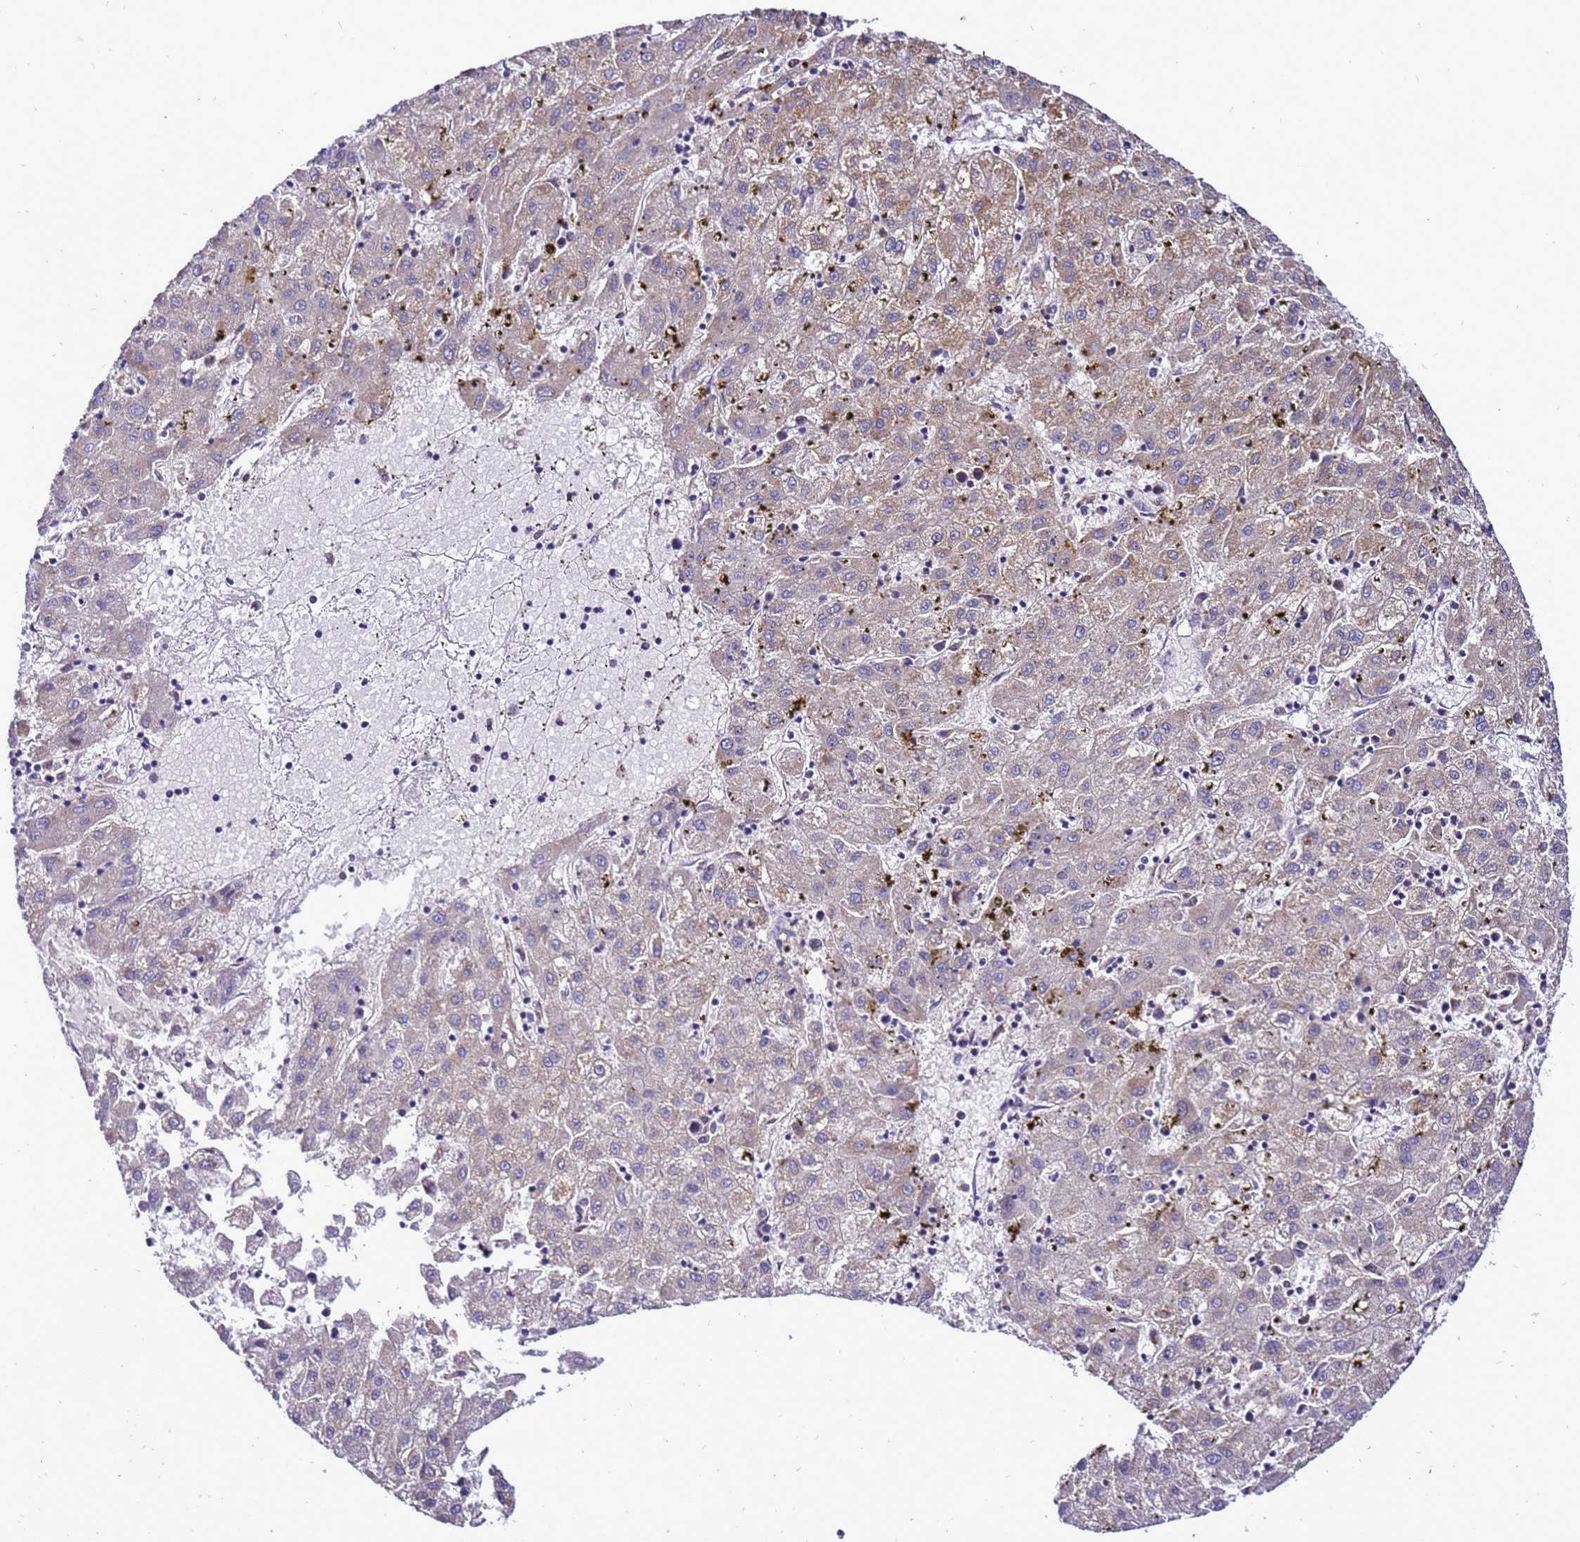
{"staining": {"intensity": "moderate", "quantity": "<25%", "location": "cytoplasmic/membranous"}, "tissue": "liver cancer", "cell_type": "Tumor cells", "image_type": "cancer", "snomed": [{"axis": "morphology", "description": "Carcinoma, Hepatocellular, NOS"}, {"axis": "topography", "description": "Liver"}], "caption": "The immunohistochemical stain labels moderate cytoplasmic/membranous staining in tumor cells of liver hepatocellular carcinoma tissue. (IHC, brightfield microscopy, high magnification).", "gene": "HIGD2A", "patient": {"sex": "male", "age": 72}}